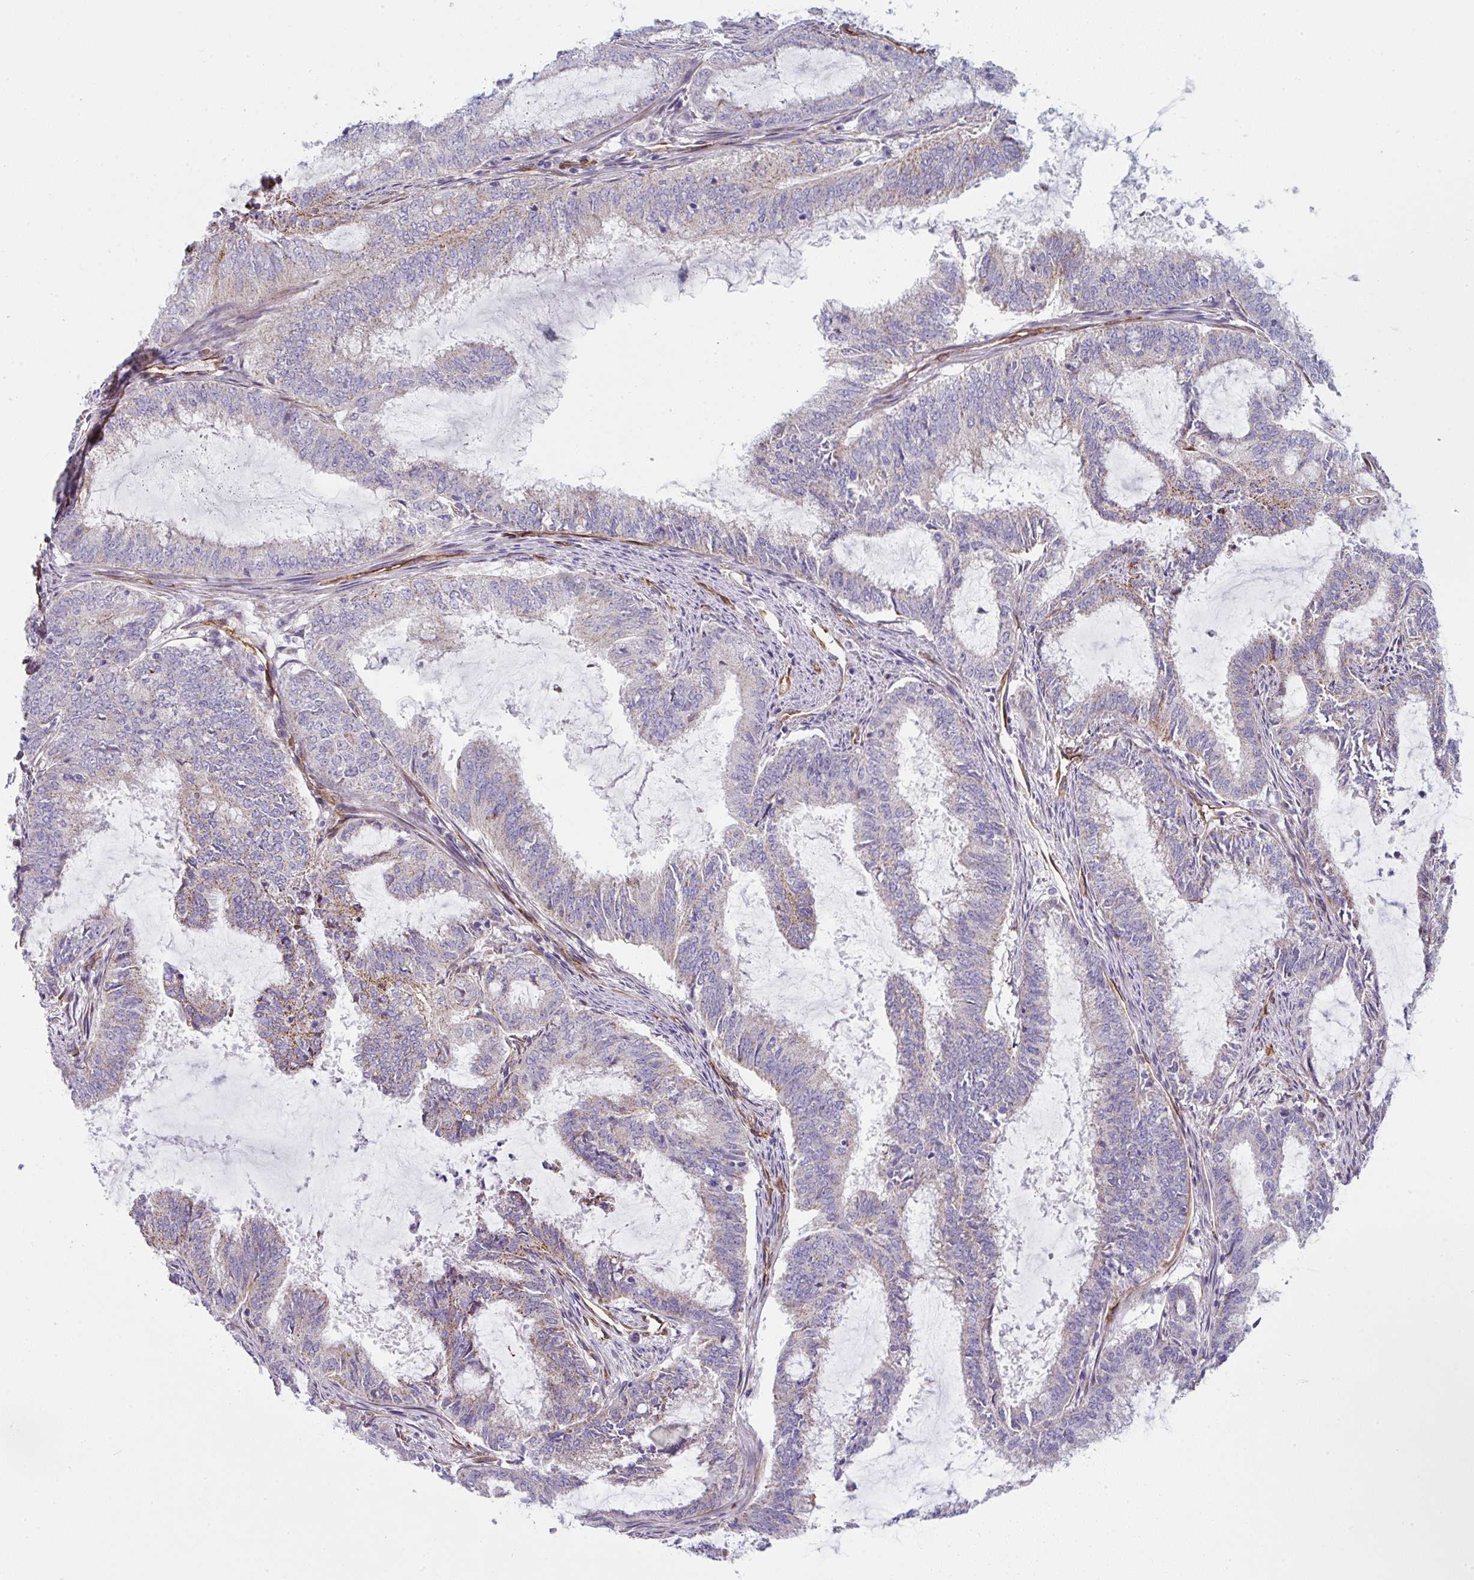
{"staining": {"intensity": "weak", "quantity": "<25%", "location": "cytoplasmic/membranous"}, "tissue": "endometrial cancer", "cell_type": "Tumor cells", "image_type": "cancer", "snomed": [{"axis": "morphology", "description": "Adenocarcinoma, NOS"}, {"axis": "topography", "description": "Endometrium"}], "caption": "IHC micrograph of endometrial cancer (adenocarcinoma) stained for a protein (brown), which exhibits no staining in tumor cells. (Brightfield microscopy of DAB (3,3'-diaminobenzidine) immunohistochemistry (IHC) at high magnification).", "gene": "ANKUB1", "patient": {"sex": "female", "age": 51}}